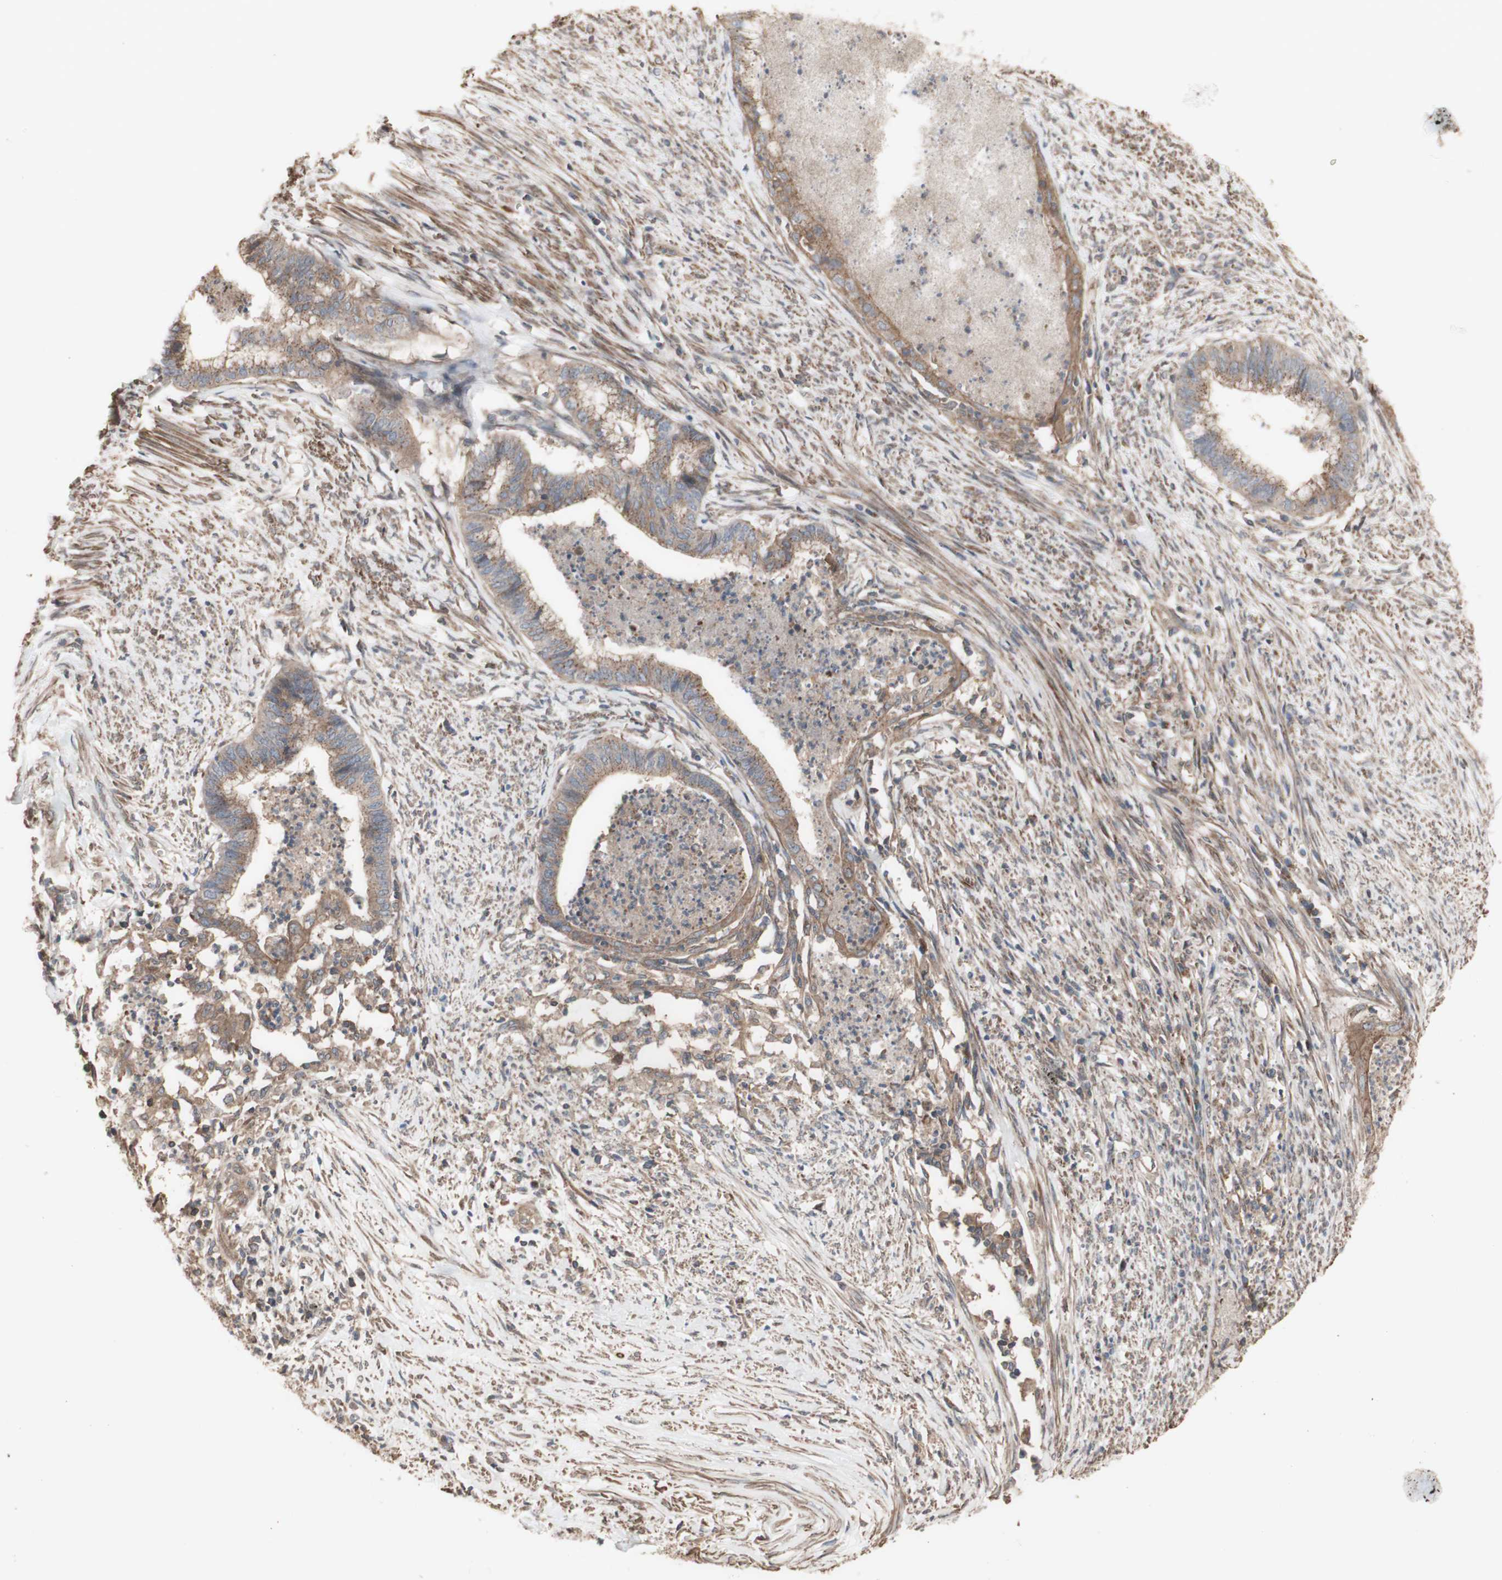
{"staining": {"intensity": "moderate", "quantity": ">75%", "location": "cytoplasmic/membranous"}, "tissue": "endometrial cancer", "cell_type": "Tumor cells", "image_type": "cancer", "snomed": [{"axis": "morphology", "description": "Necrosis, NOS"}, {"axis": "morphology", "description": "Adenocarcinoma, NOS"}, {"axis": "topography", "description": "Endometrium"}], "caption": "High-magnification brightfield microscopy of endometrial adenocarcinoma stained with DAB (brown) and counterstained with hematoxylin (blue). tumor cells exhibit moderate cytoplasmic/membranous positivity is present in approximately>75% of cells.", "gene": "COPB1", "patient": {"sex": "female", "age": 79}}